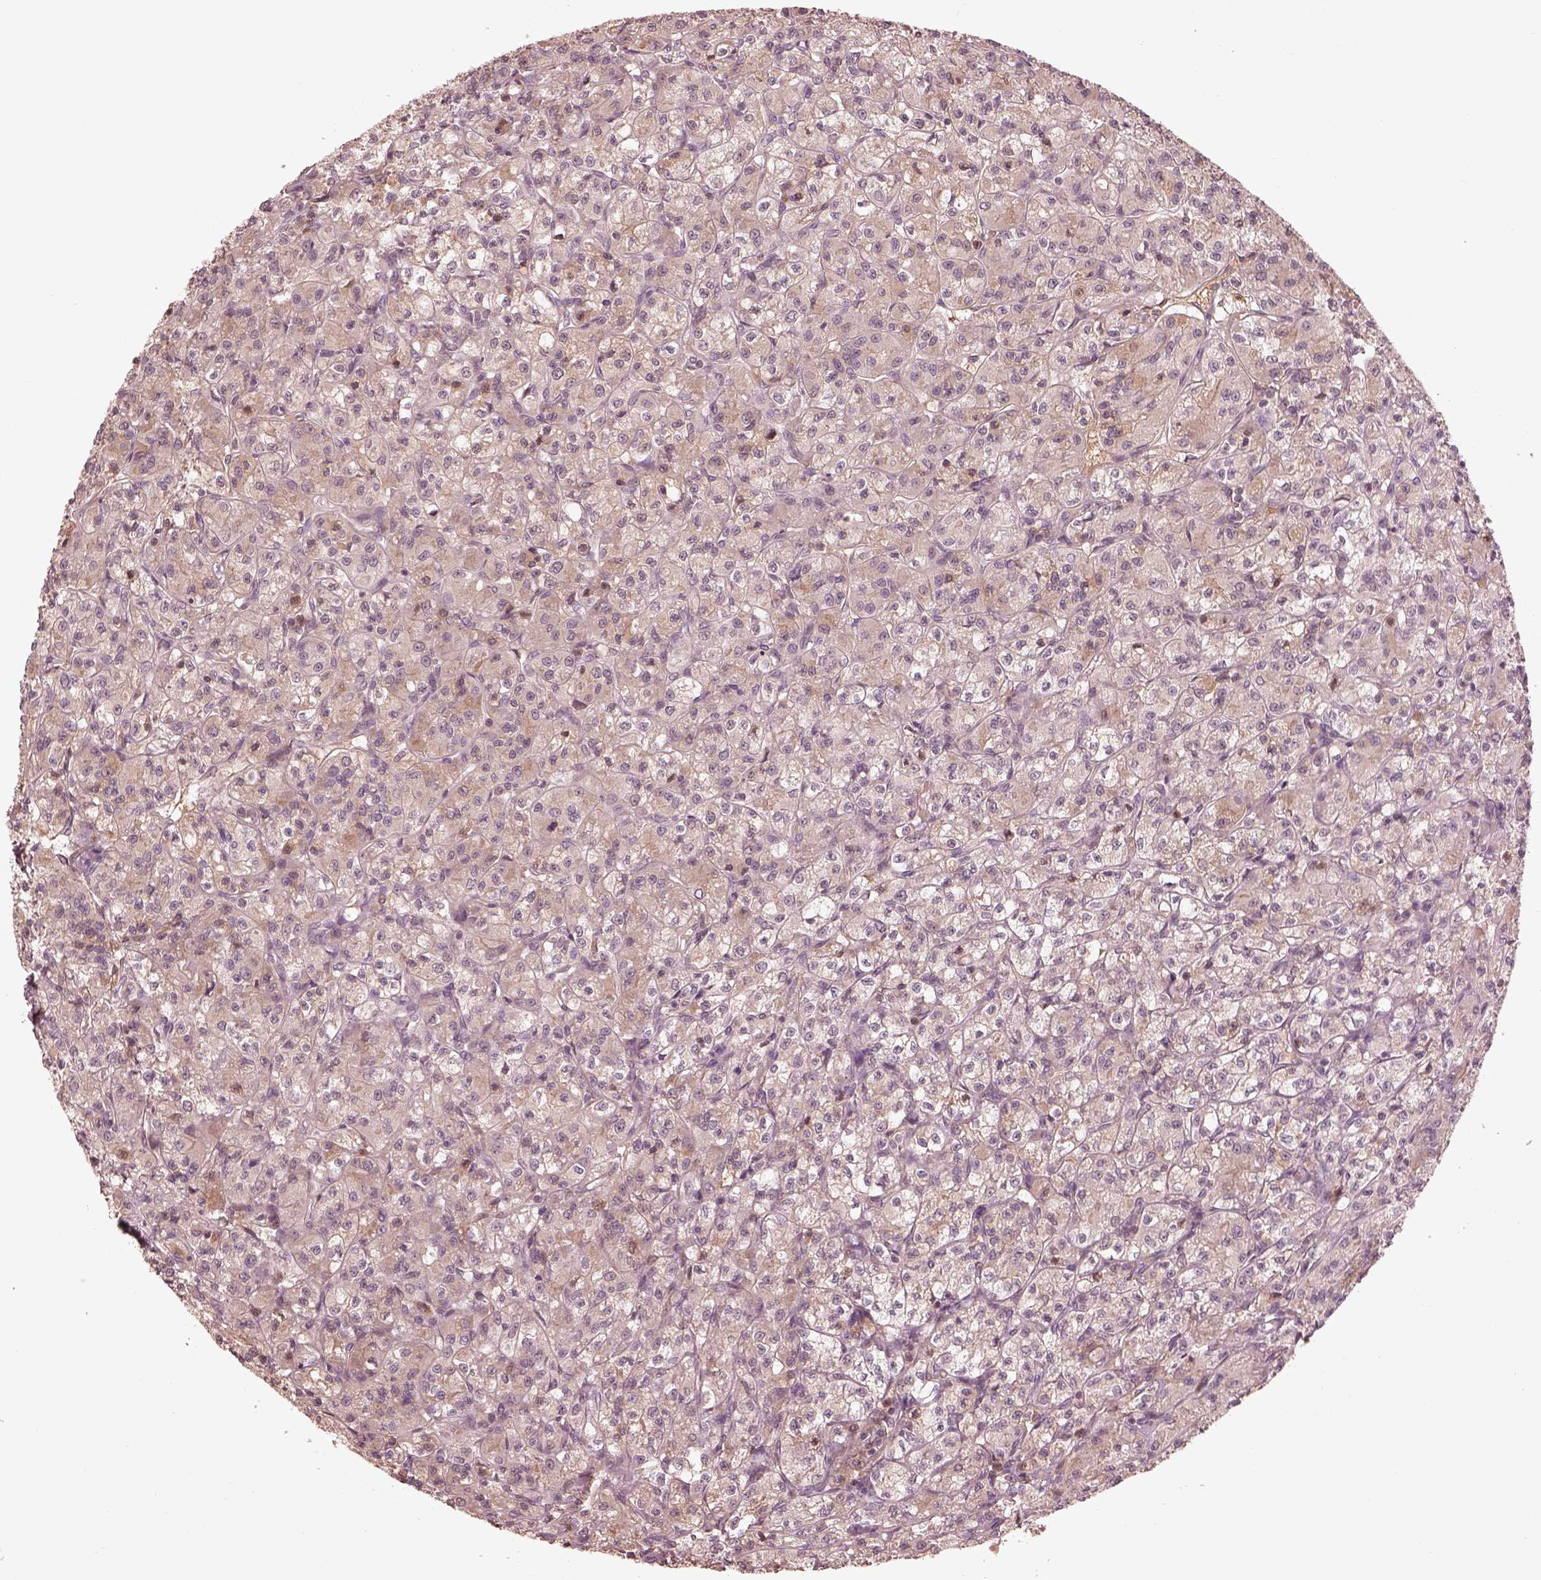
{"staining": {"intensity": "weak", "quantity": "<25%", "location": "cytoplasmic/membranous"}, "tissue": "renal cancer", "cell_type": "Tumor cells", "image_type": "cancer", "snomed": [{"axis": "morphology", "description": "Adenocarcinoma, NOS"}, {"axis": "topography", "description": "Kidney"}], "caption": "Tumor cells are negative for brown protein staining in adenocarcinoma (renal).", "gene": "TF", "patient": {"sex": "female", "age": 70}}